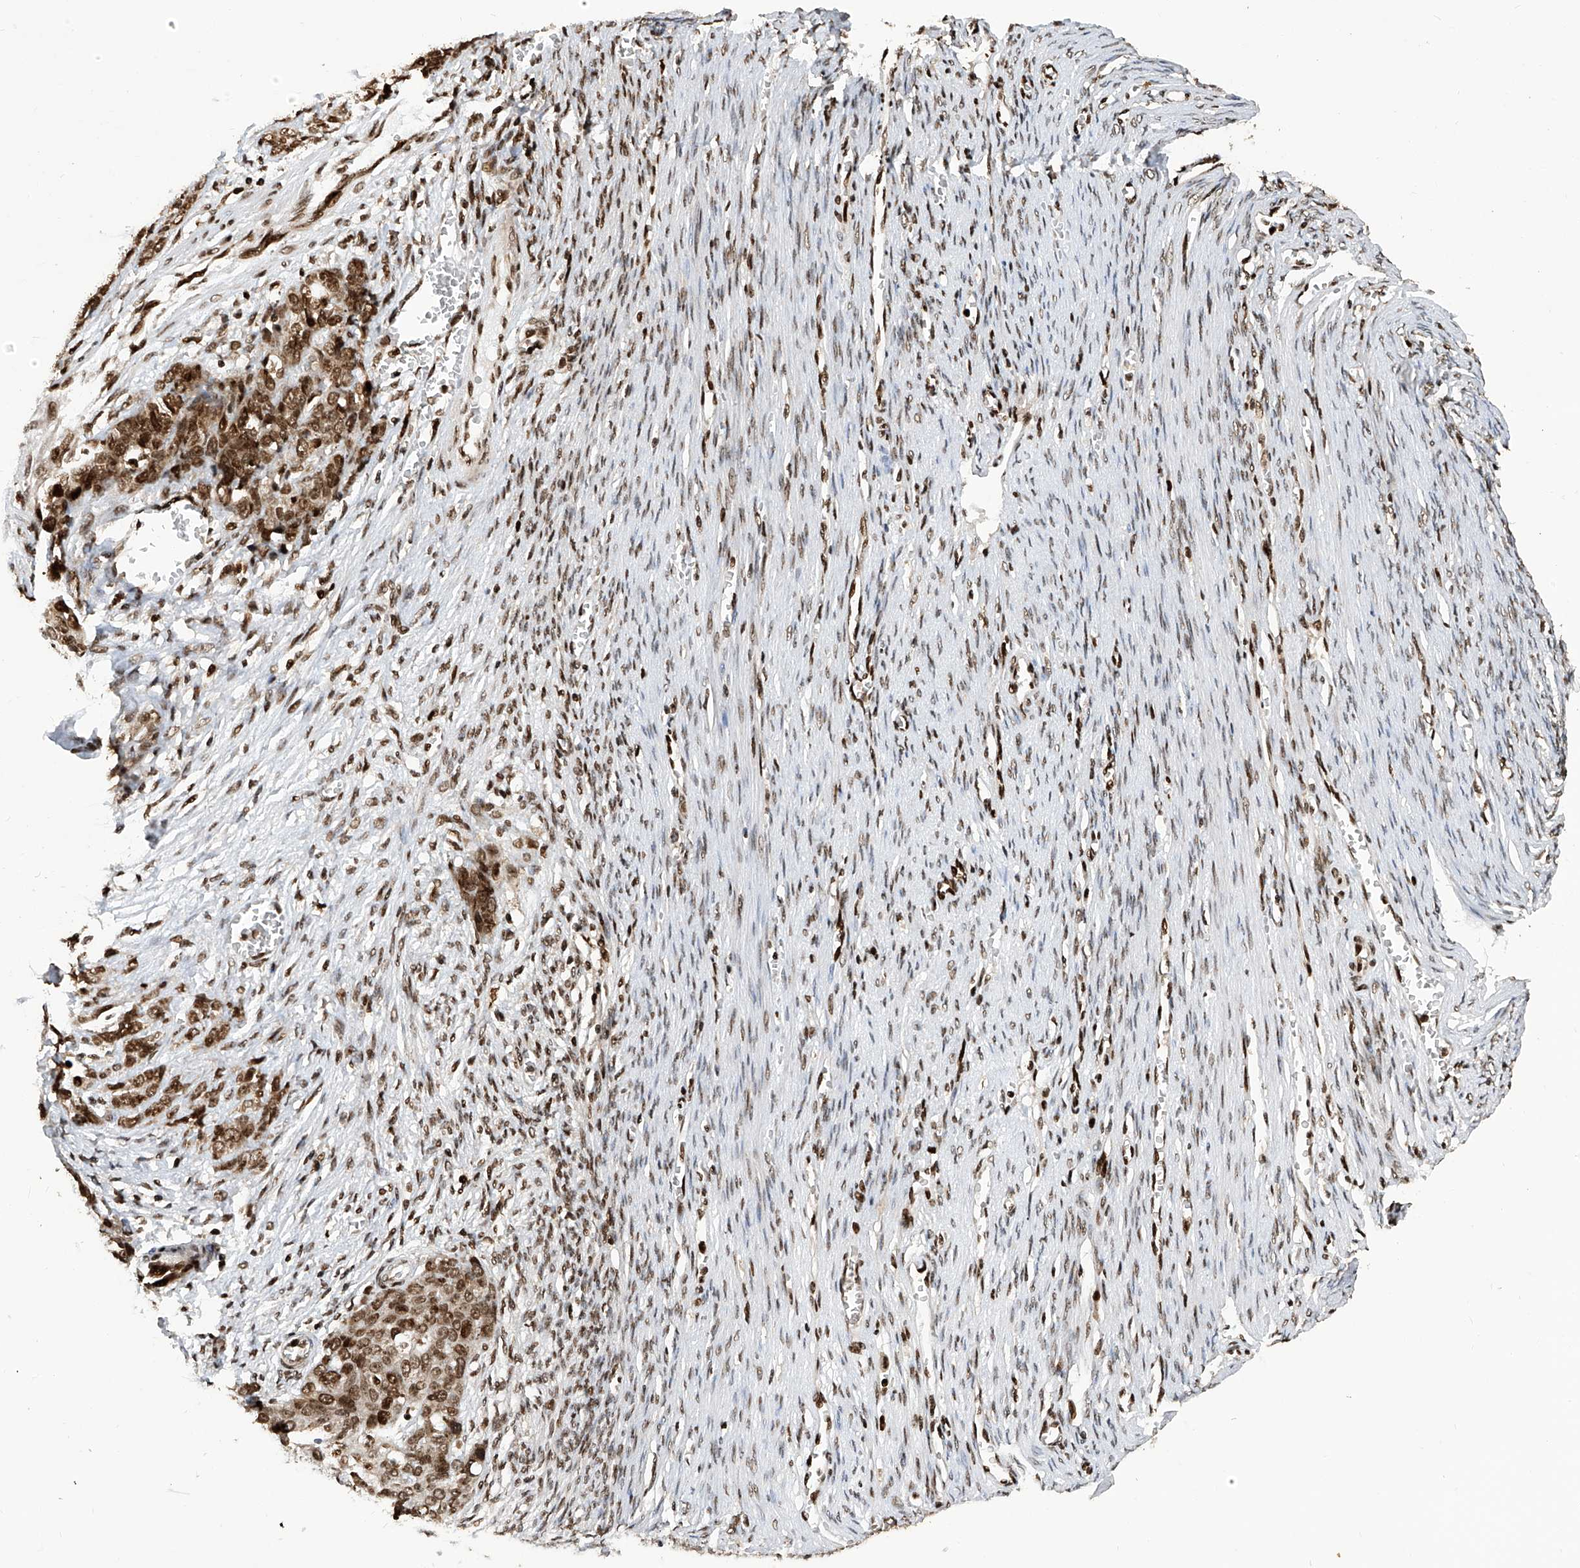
{"staining": {"intensity": "moderate", "quantity": ">75%", "location": "nuclear"}, "tissue": "ovarian cancer", "cell_type": "Tumor cells", "image_type": "cancer", "snomed": [{"axis": "morphology", "description": "Cystadenocarcinoma, serous, NOS"}, {"axis": "topography", "description": "Ovary"}], "caption": "Serous cystadenocarcinoma (ovarian) stained for a protein displays moderate nuclear positivity in tumor cells.", "gene": "PAK1IP1", "patient": {"sex": "female", "age": 44}}